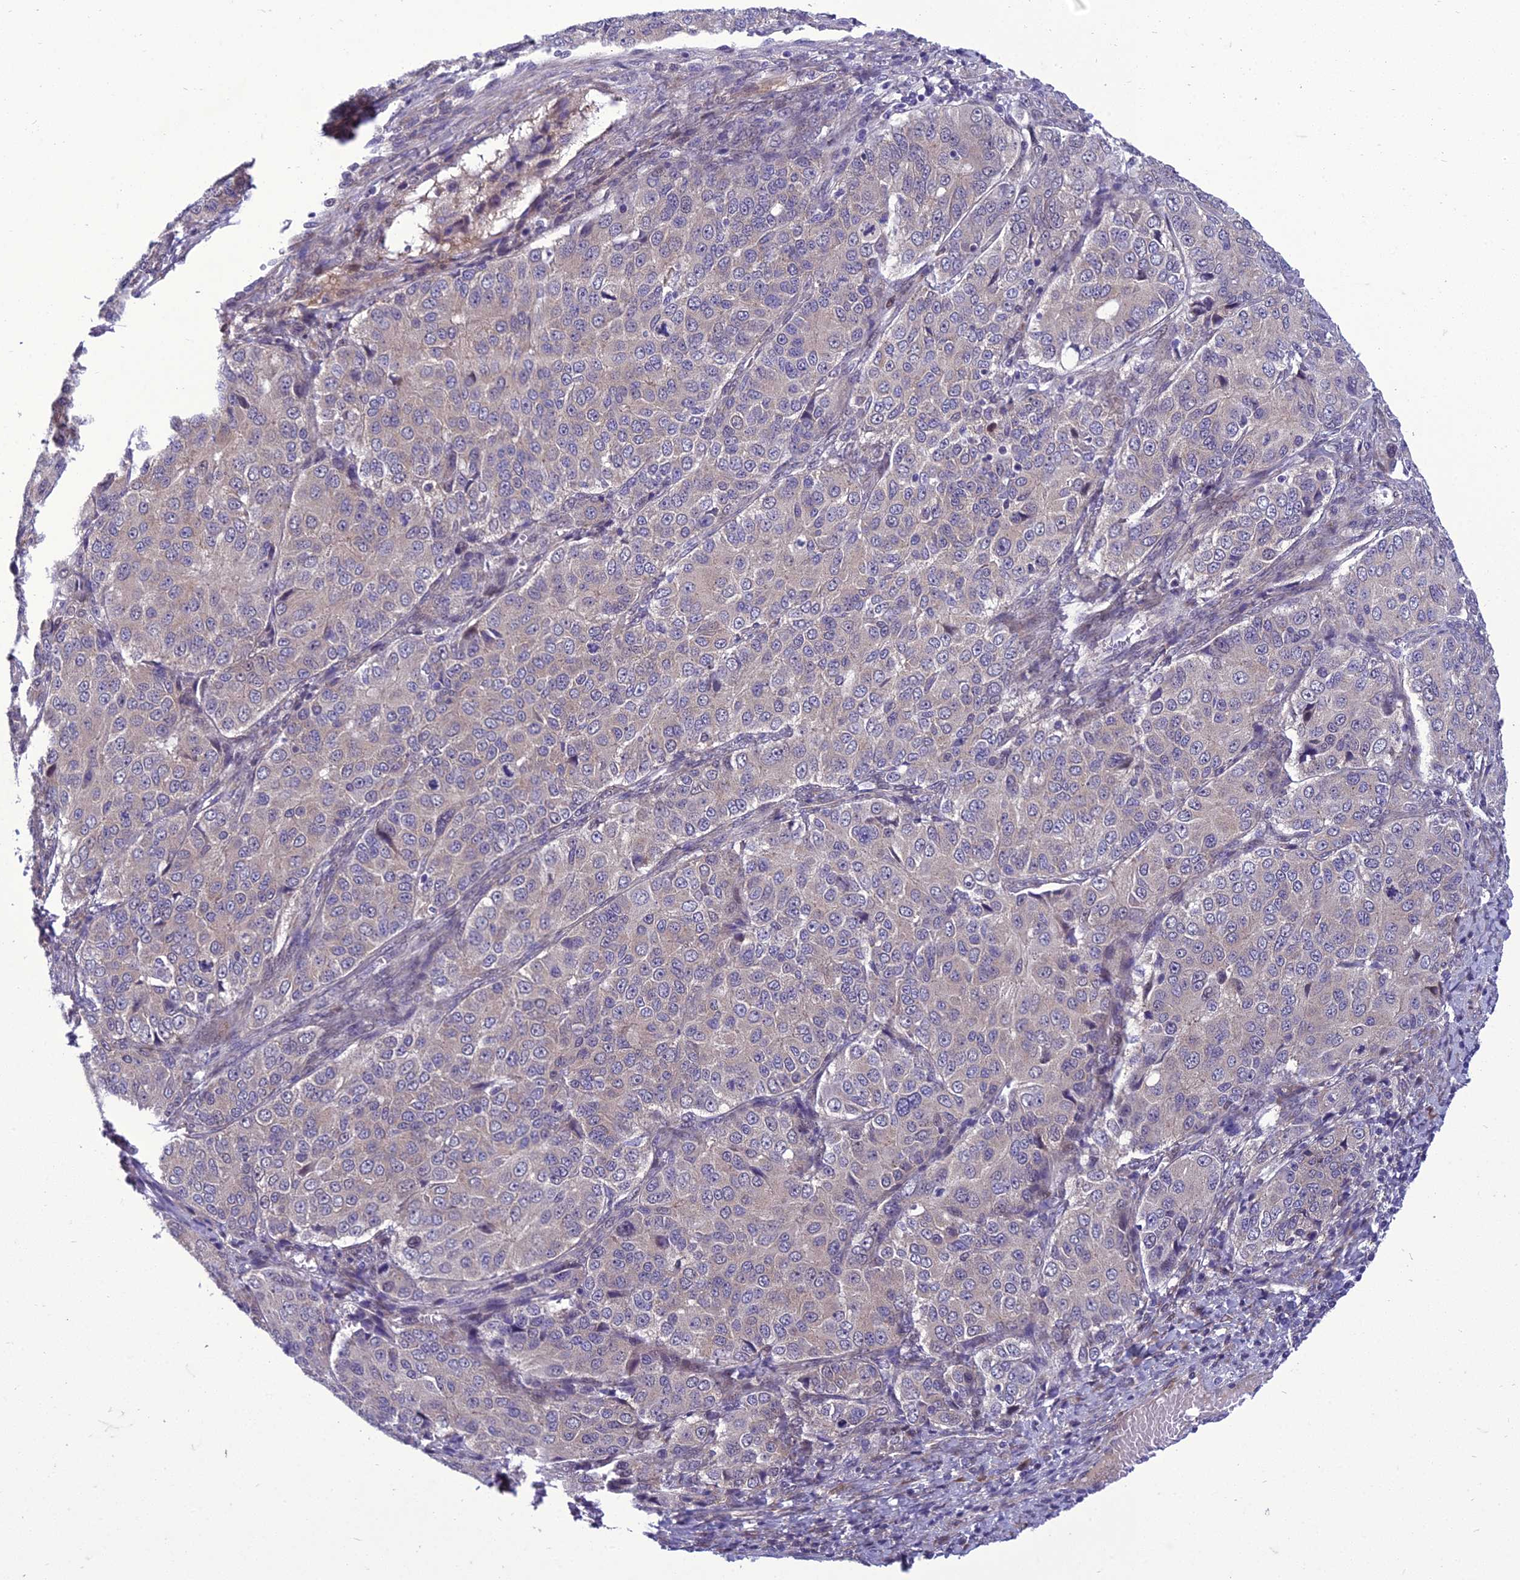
{"staining": {"intensity": "negative", "quantity": "none", "location": "none"}, "tissue": "ovarian cancer", "cell_type": "Tumor cells", "image_type": "cancer", "snomed": [{"axis": "morphology", "description": "Carcinoma, endometroid"}, {"axis": "topography", "description": "Ovary"}], "caption": "The histopathology image exhibits no staining of tumor cells in ovarian endometroid carcinoma.", "gene": "GAB4", "patient": {"sex": "female", "age": 51}}